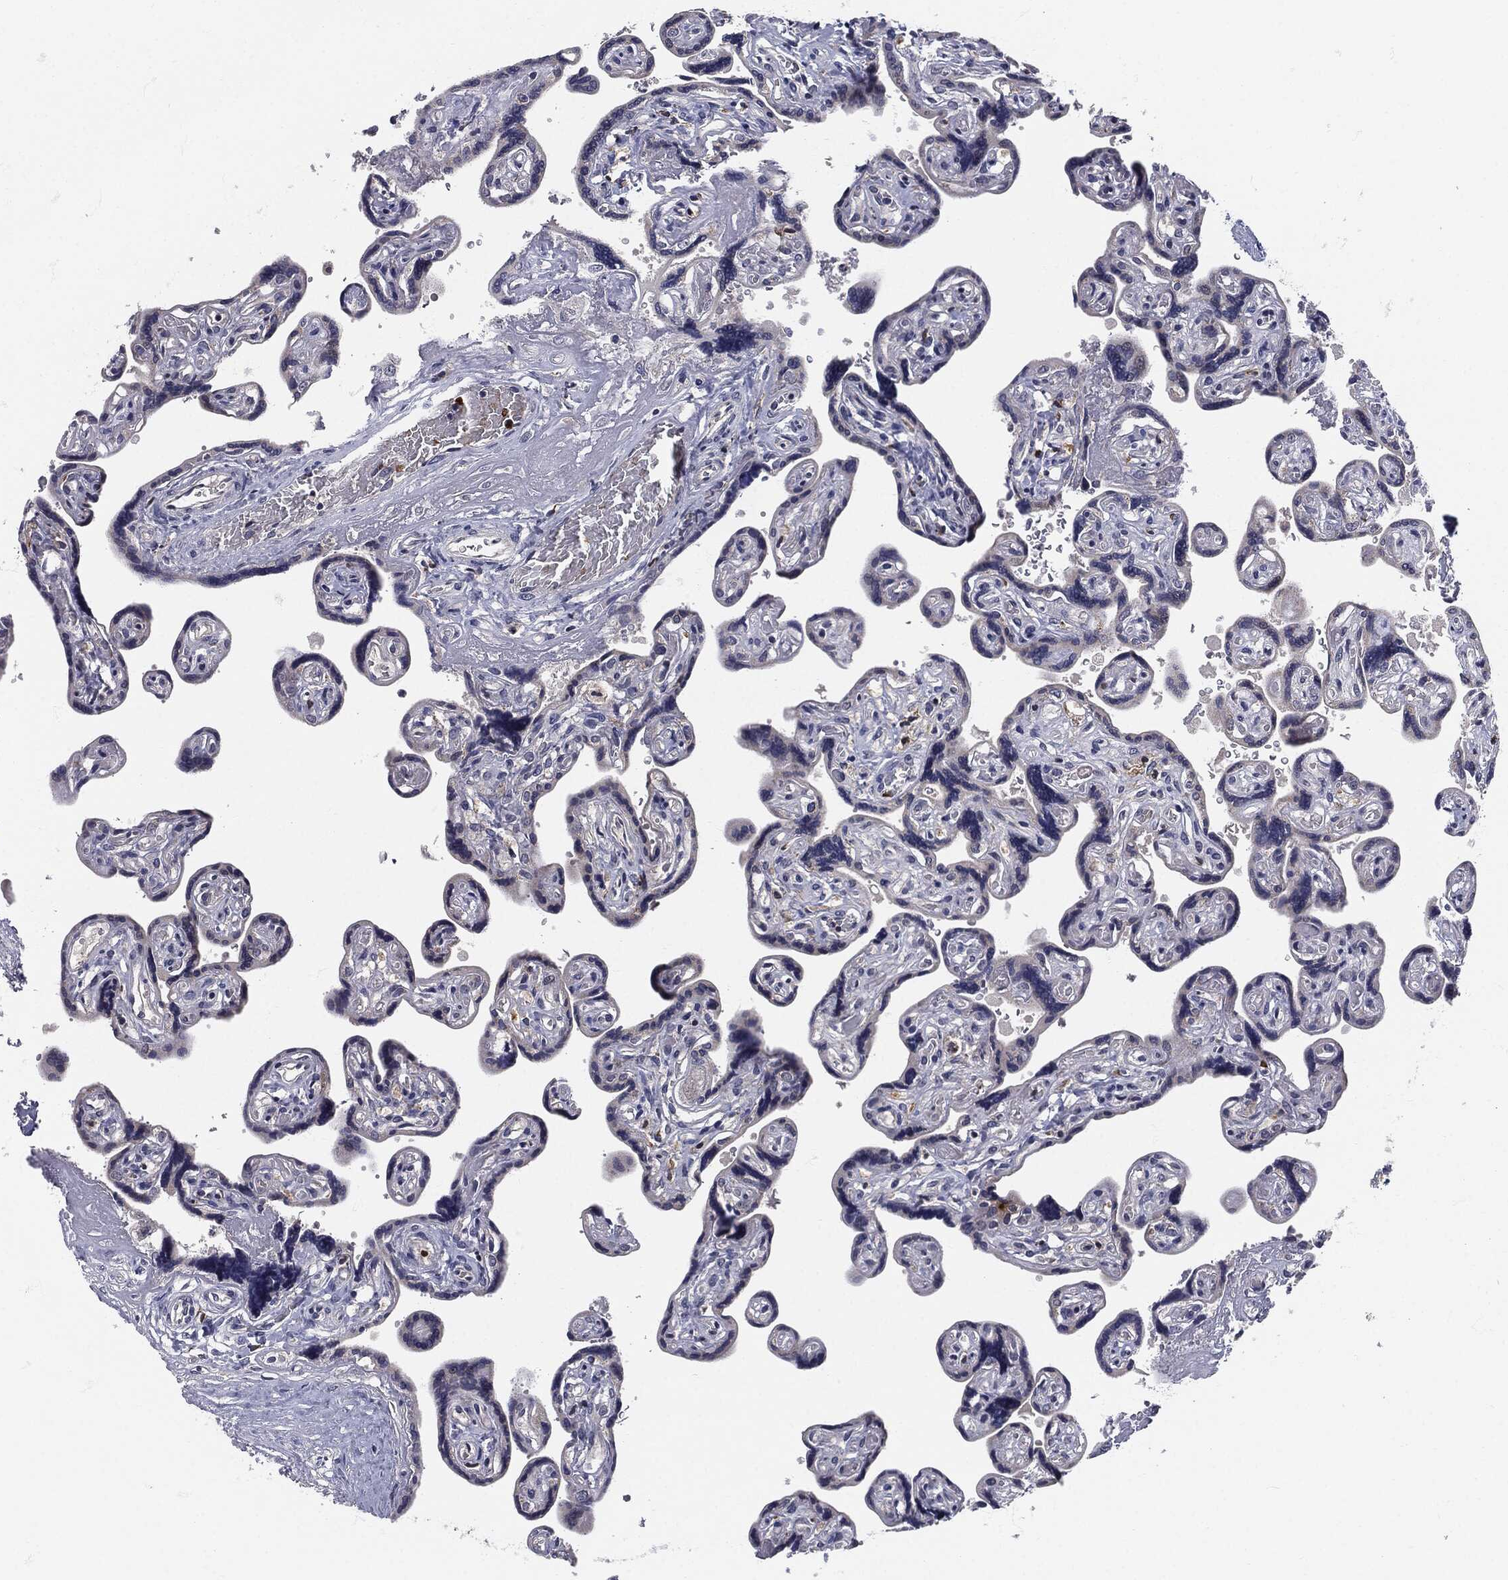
{"staining": {"intensity": "negative", "quantity": "none", "location": "none"}, "tissue": "placenta", "cell_type": "Decidual cells", "image_type": "normal", "snomed": [{"axis": "morphology", "description": "Normal tissue, NOS"}, {"axis": "topography", "description": "Placenta"}], "caption": "IHC of normal placenta reveals no staining in decidual cells. Nuclei are stained in blue.", "gene": "SIGLEC9", "patient": {"sex": "female", "age": 32}}